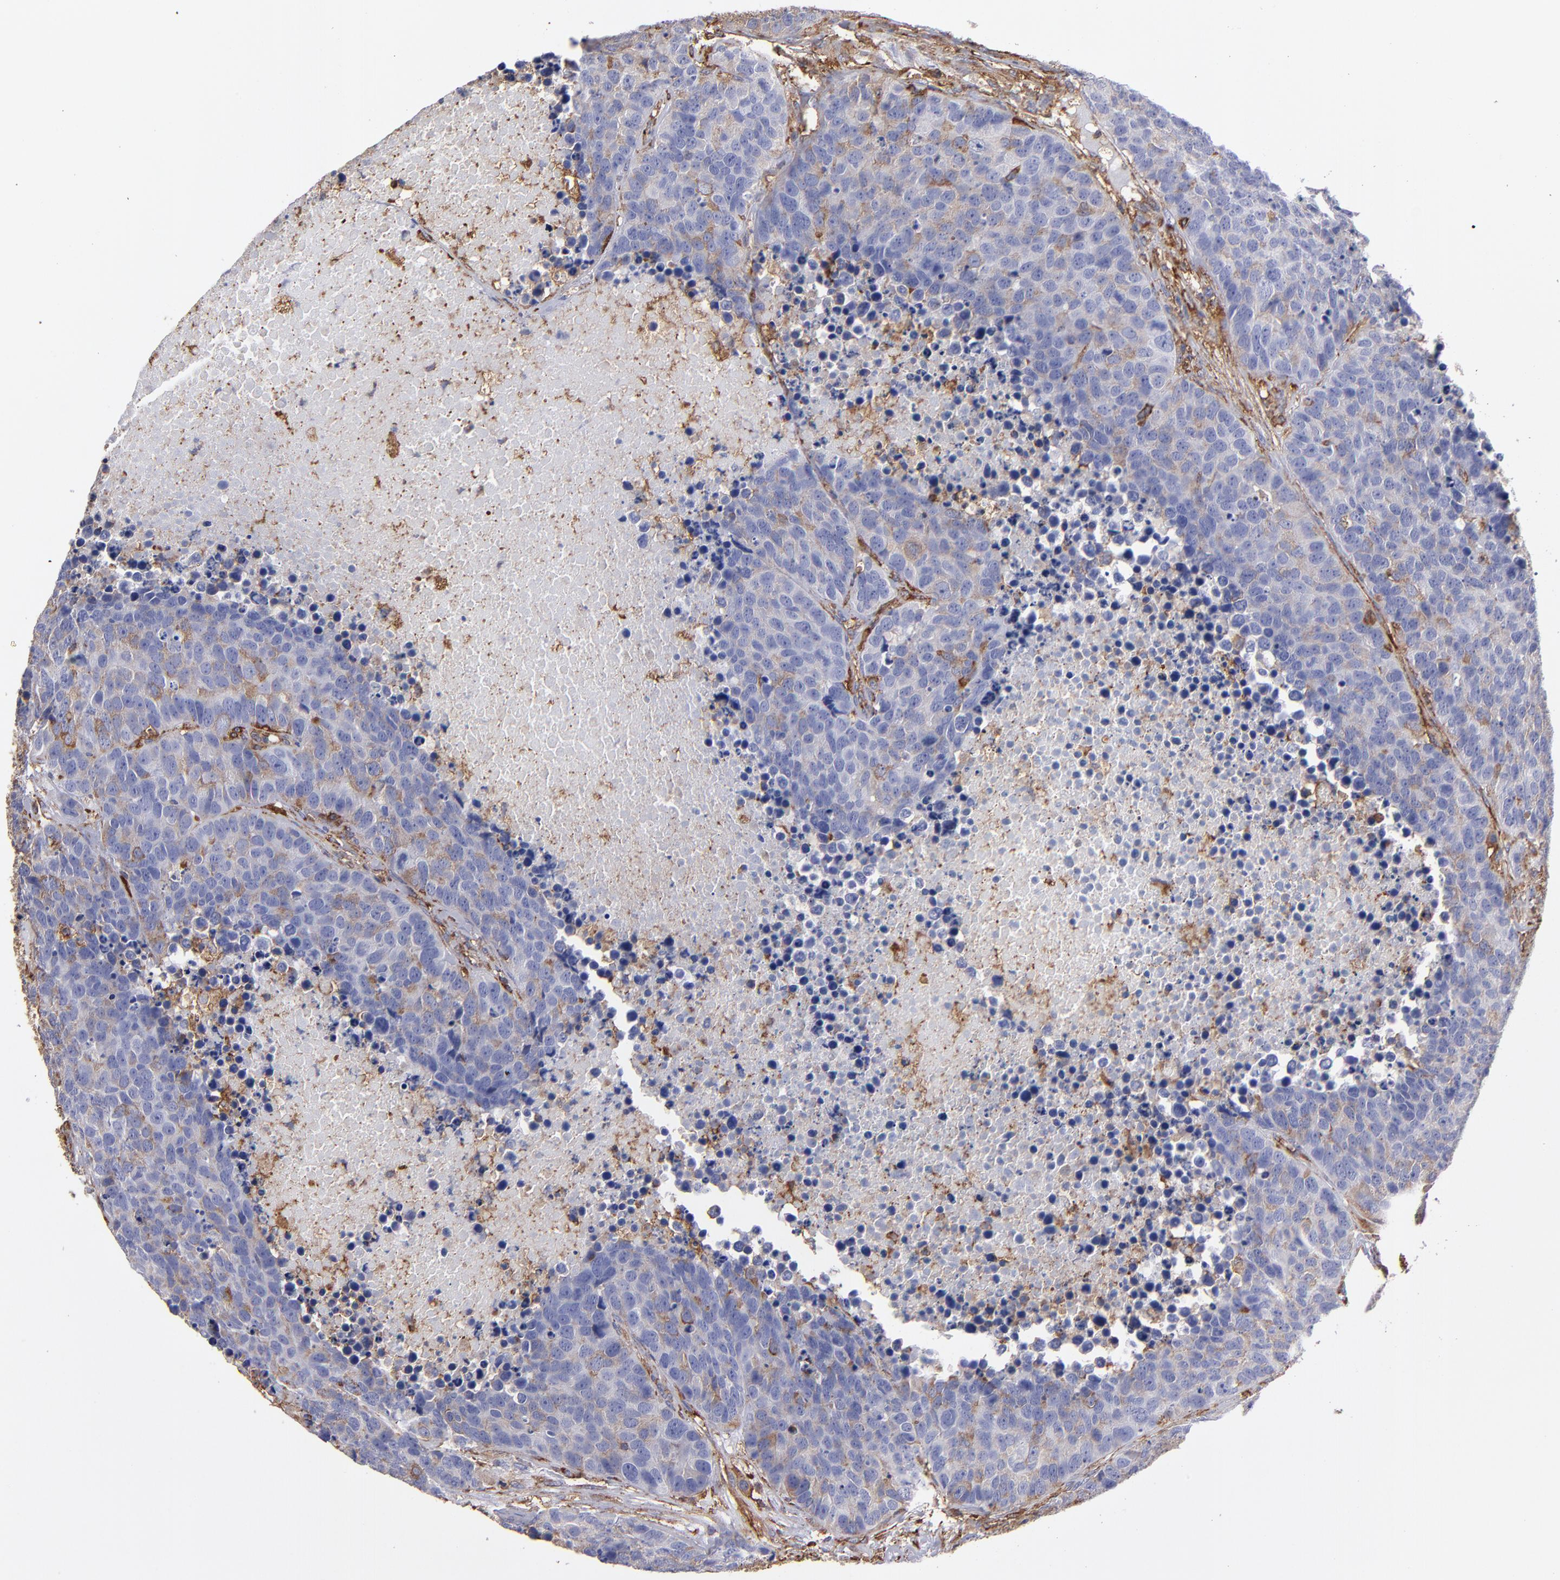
{"staining": {"intensity": "negative", "quantity": "none", "location": "none"}, "tissue": "carcinoid", "cell_type": "Tumor cells", "image_type": "cancer", "snomed": [{"axis": "morphology", "description": "Carcinoid, malignant, NOS"}, {"axis": "topography", "description": "Lung"}], "caption": "Tumor cells are negative for protein expression in human malignant carcinoid. (IHC, brightfield microscopy, high magnification).", "gene": "MVP", "patient": {"sex": "male", "age": 60}}